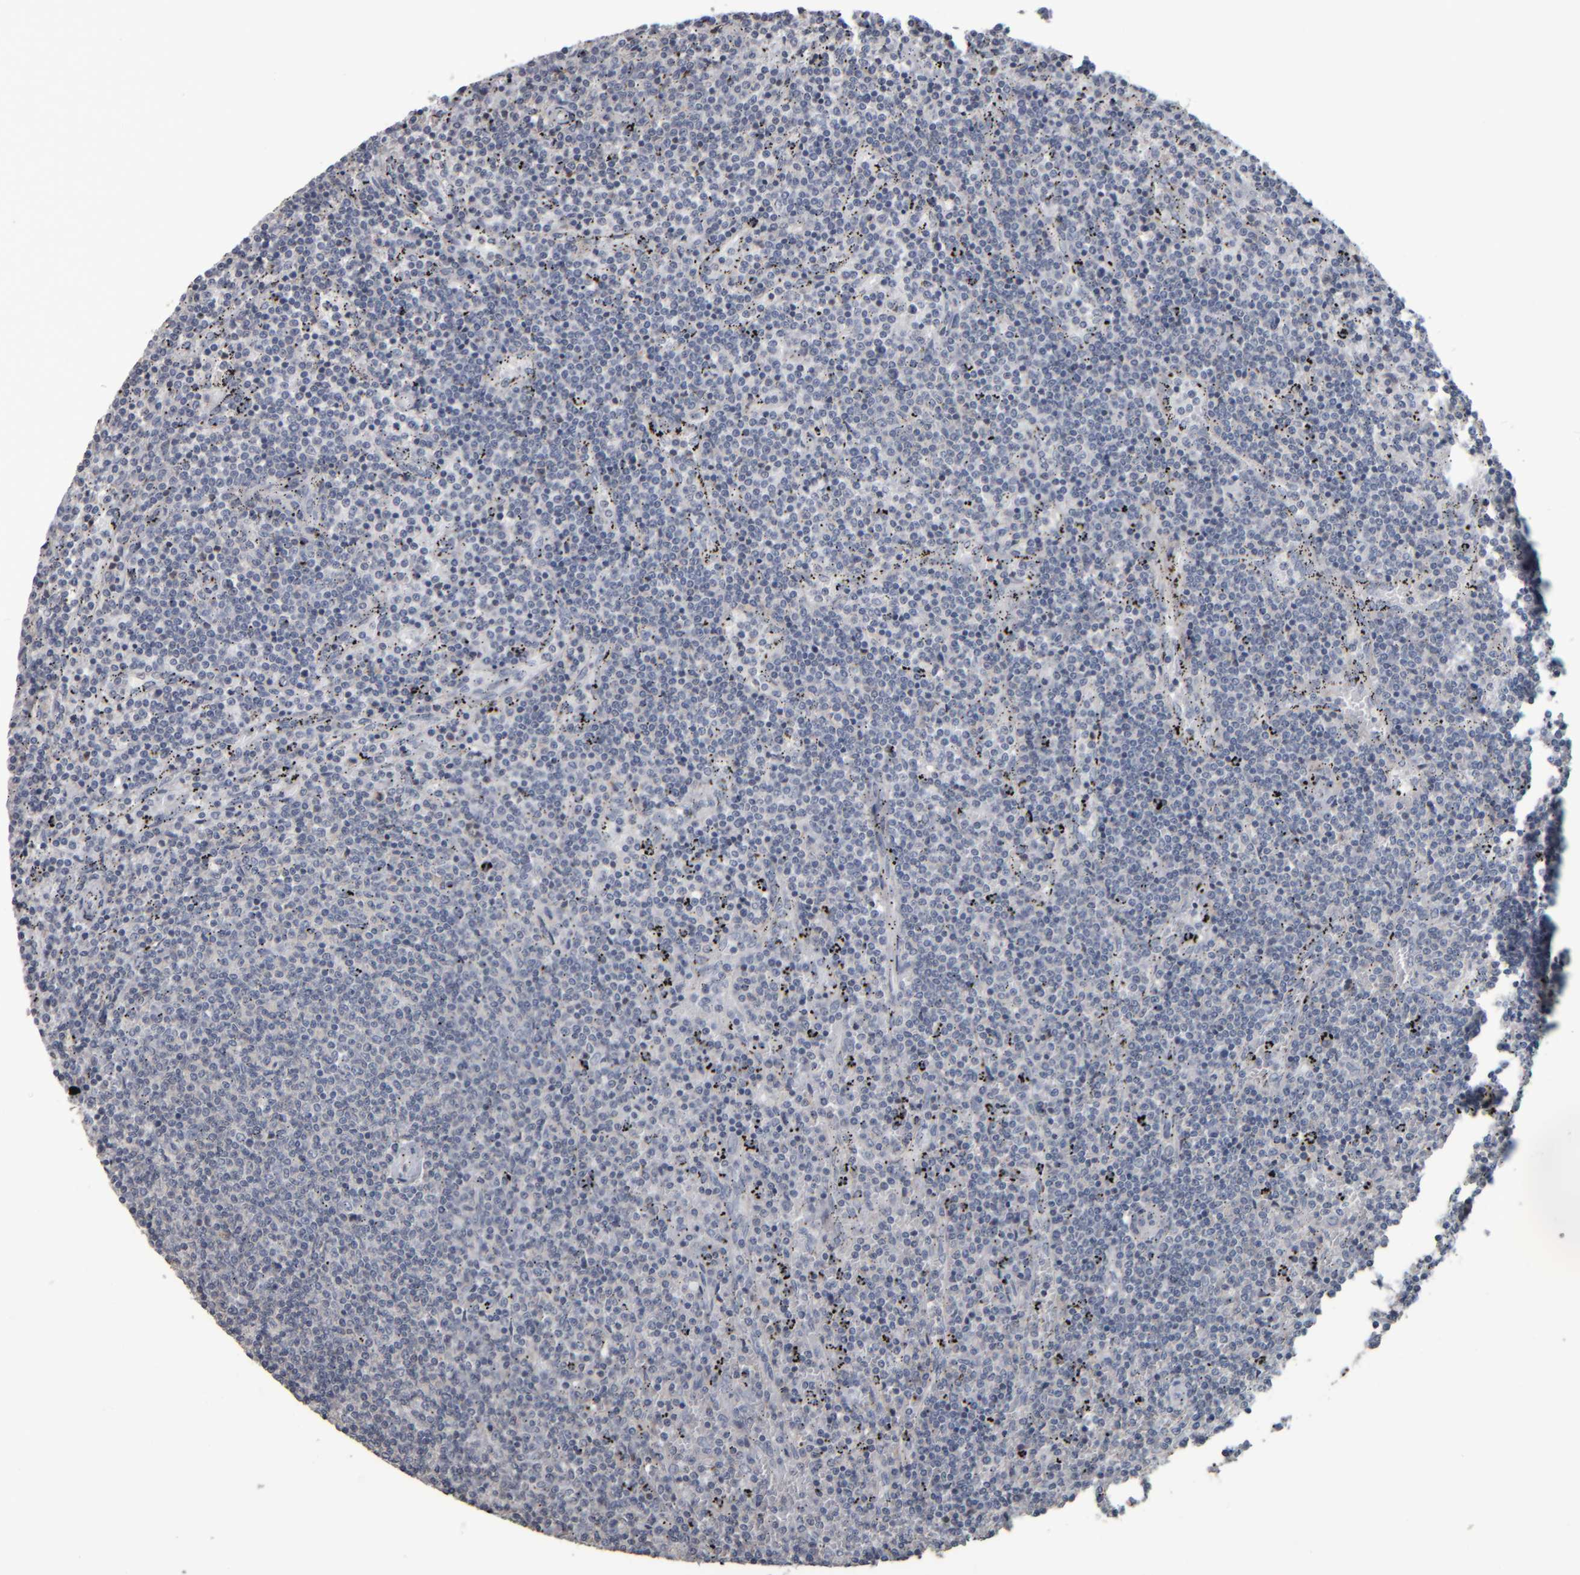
{"staining": {"intensity": "negative", "quantity": "none", "location": "none"}, "tissue": "lymphoma", "cell_type": "Tumor cells", "image_type": "cancer", "snomed": [{"axis": "morphology", "description": "Malignant lymphoma, non-Hodgkin's type, Low grade"}, {"axis": "topography", "description": "Spleen"}], "caption": "Immunohistochemistry of low-grade malignant lymphoma, non-Hodgkin's type shows no positivity in tumor cells.", "gene": "CAVIN4", "patient": {"sex": "female", "age": 50}}